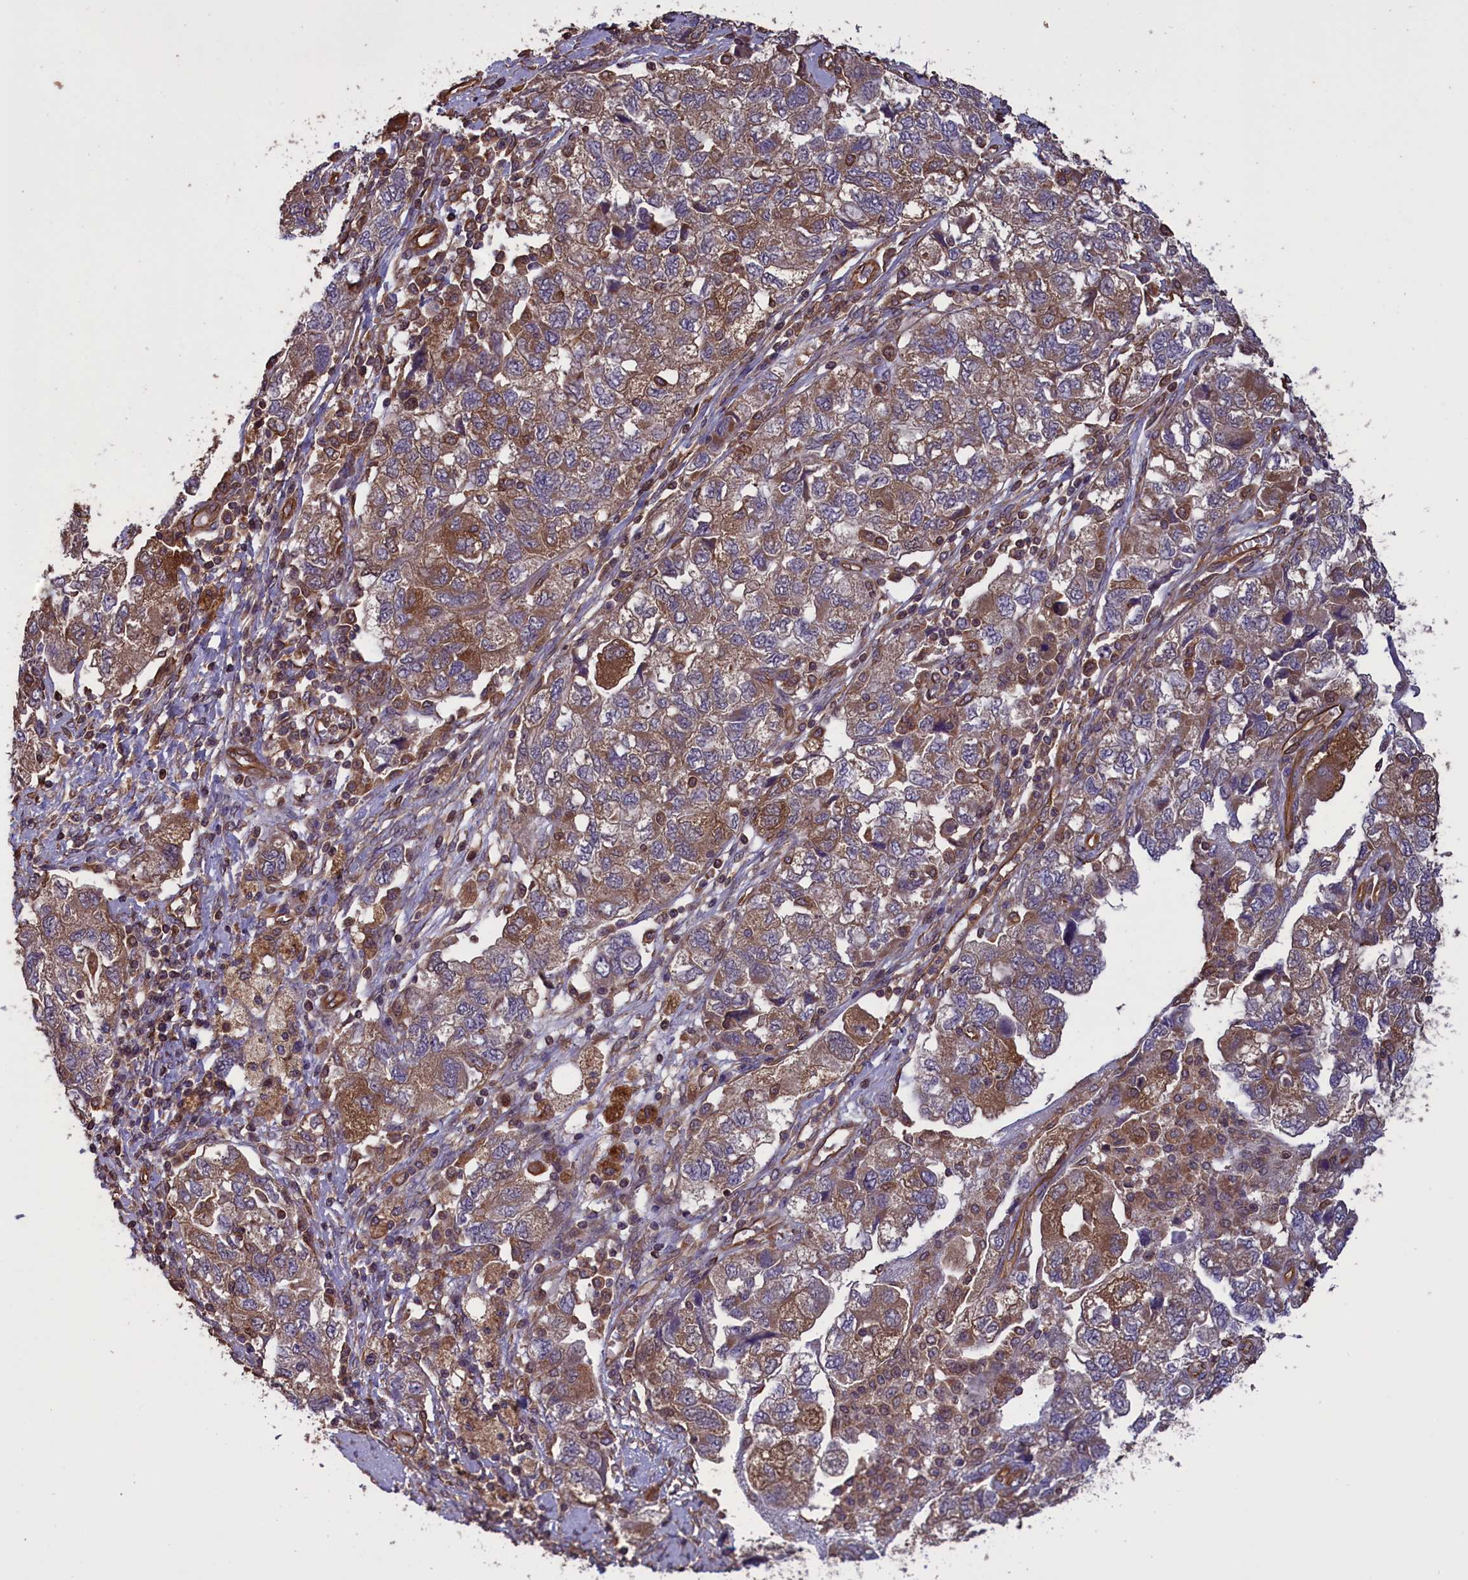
{"staining": {"intensity": "moderate", "quantity": "25%-75%", "location": "cytoplasmic/membranous"}, "tissue": "ovarian cancer", "cell_type": "Tumor cells", "image_type": "cancer", "snomed": [{"axis": "morphology", "description": "Carcinoma, NOS"}, {"axis": "morphology", "description": "Cystadenocarcinoma, serous, NOS"}, {"axis": "topography", "description": "Ovary"}], "caption": "DAB immunohistochemical staining of ovarian cancer shows moderate cytoplasmic/membranous protein staining in about 25%-75% of tumor cells. The protein of interest is shown in brown color, while the nuclei are stained blue.", "gene": "DAPK3", "patient": {"sex": "female", "age": 69}}